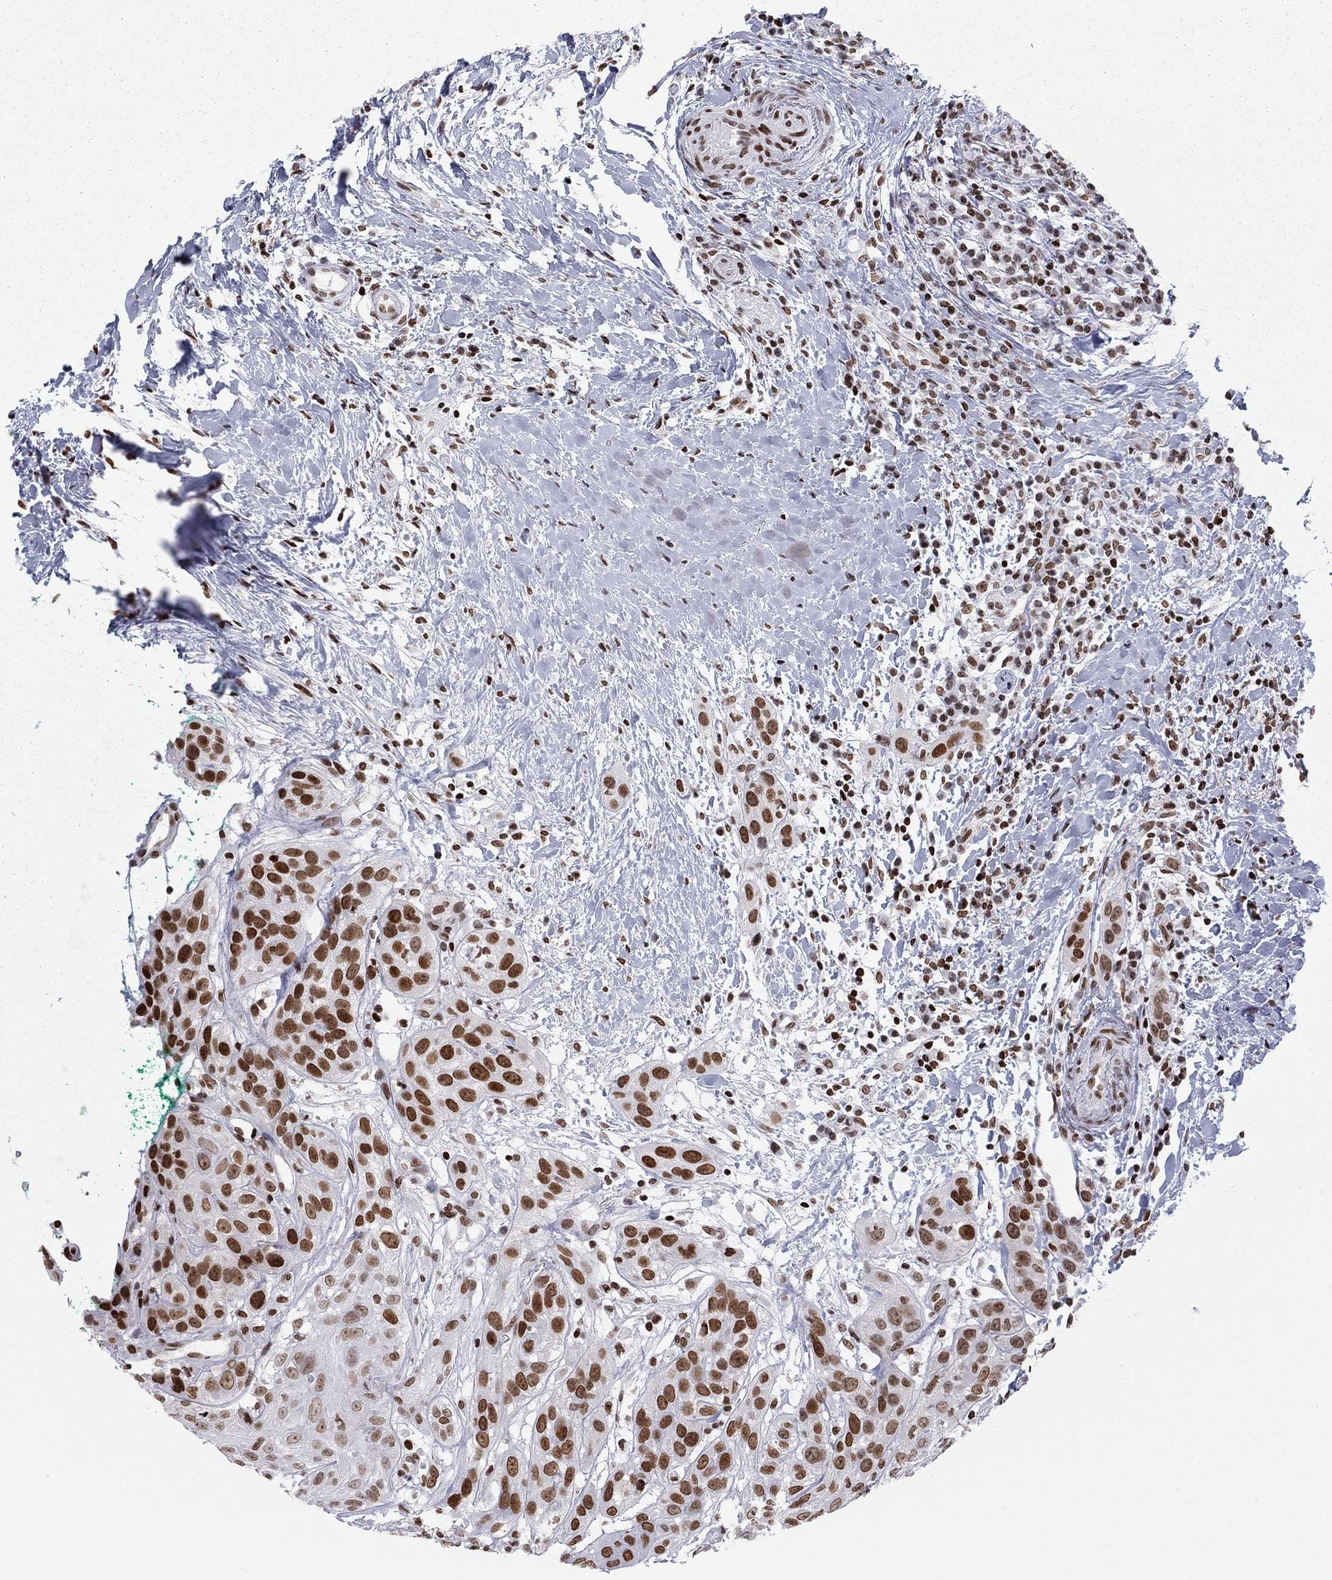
{"staining": {"intensity": "strong", "quantity": ">75%", "location": "nuclear"}, "tissue": "head and neck cancer", "cell_type": "Tumor cells", "image_type": "cancer", "snomed": [{"axis": "morphology", "description": "Normal tissue, NOS"}, {"axis": "morphology", "description": "Squamous cell carcinoma, NOS"}, {"axis": "topography", "description": "Oral tissue"}, {"axis": "topography", "description": "Salivary gland"}, {"axis": "topography", "description": "Head-Neck"}], "caption": "Immunohistochemical staining of head and neck squamous cell carcinoma displays strong nuclear protein staining in about >75% of tumor cells.", "gene": "H2AX", "patient": {"sex": "female", "age": 62}}